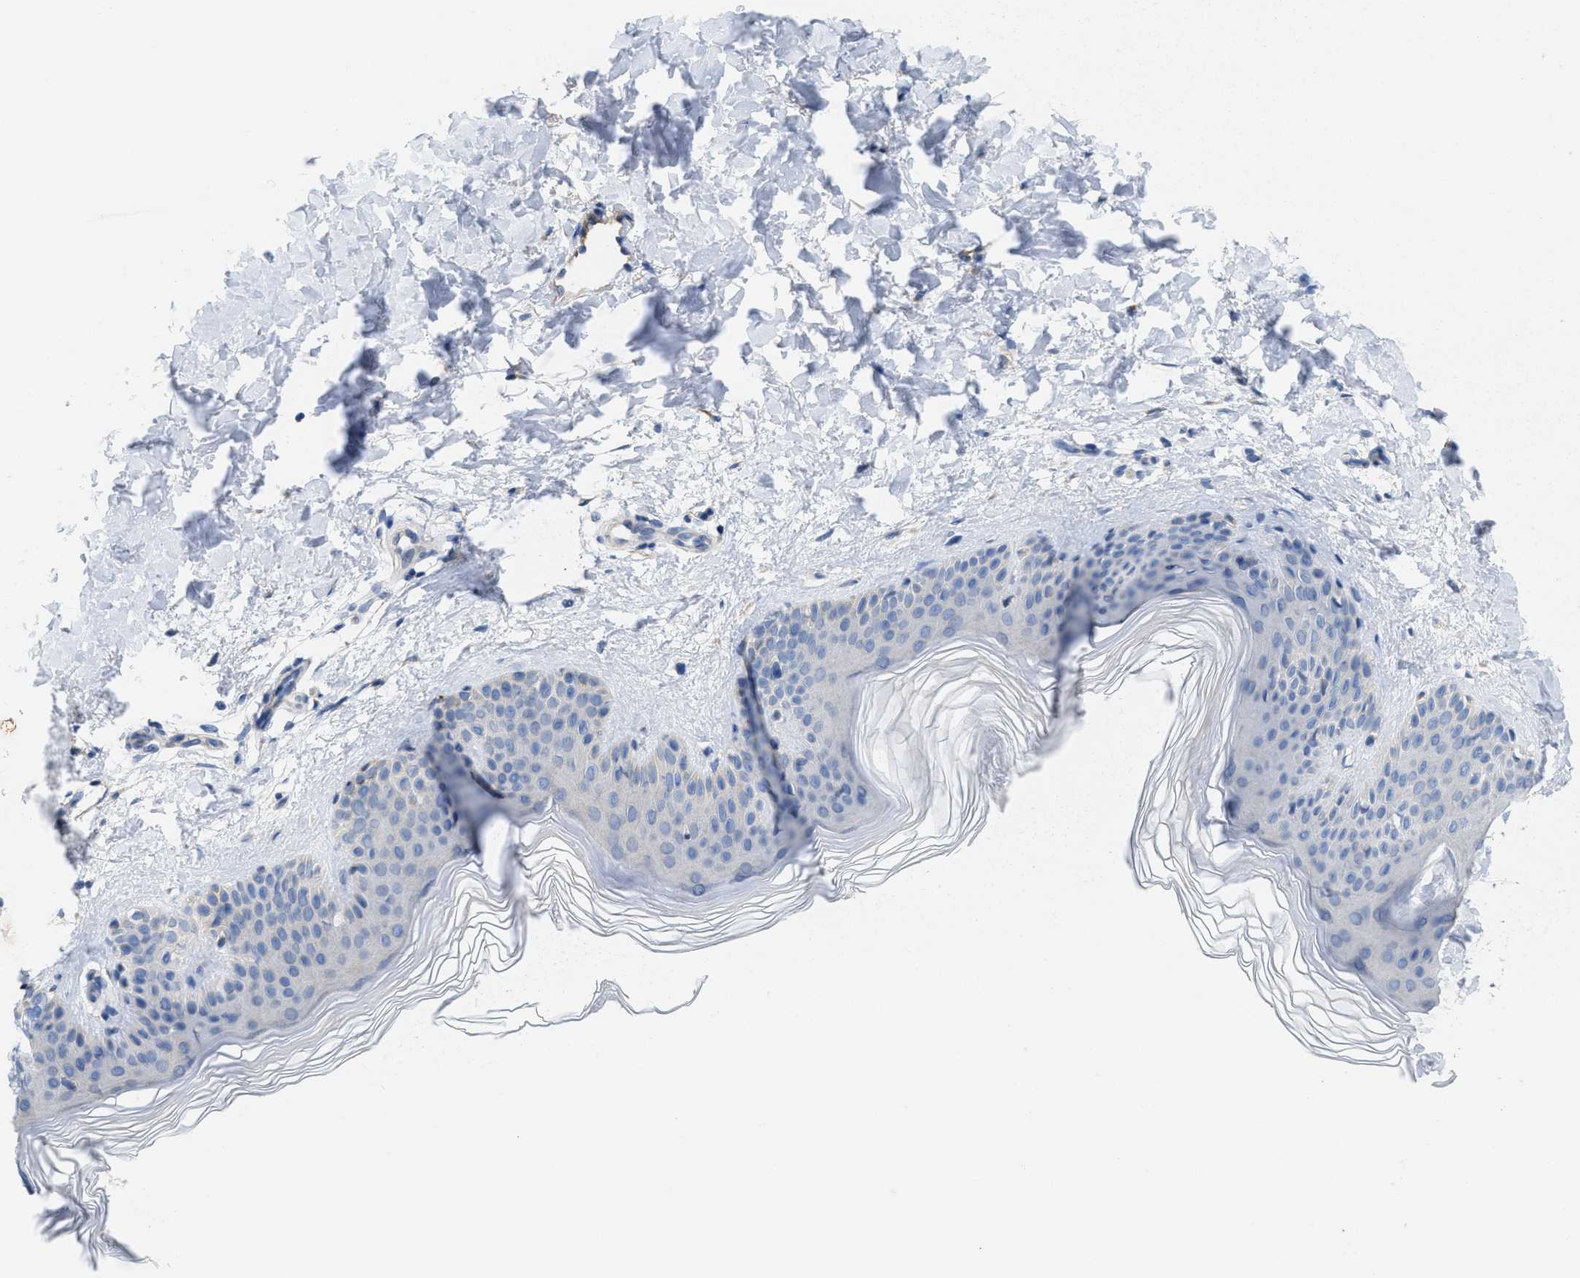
{"staining": {"intensity": "negative", "quantity": "none", "location": "none"}, "tissue": "skin", "cell_type": "Fibroblasts", "image_type": "normal", "snomed": [{"axis": "morphology", "description": "Normal tissue, NOS"}, {"axis": "morphology", "description": "Malignant melanoma, Metastatic site"}, {"axis": "topography", "description": "Skin"}], "caption": "Fibroblasts are negative for protein expression in benign human skin. The staining is performed using DAB brown chromogen with nuclei counter-stained in using hematoxylin.", "gene": "CPA2", "patient": {"sex": "male", "age": 41}}